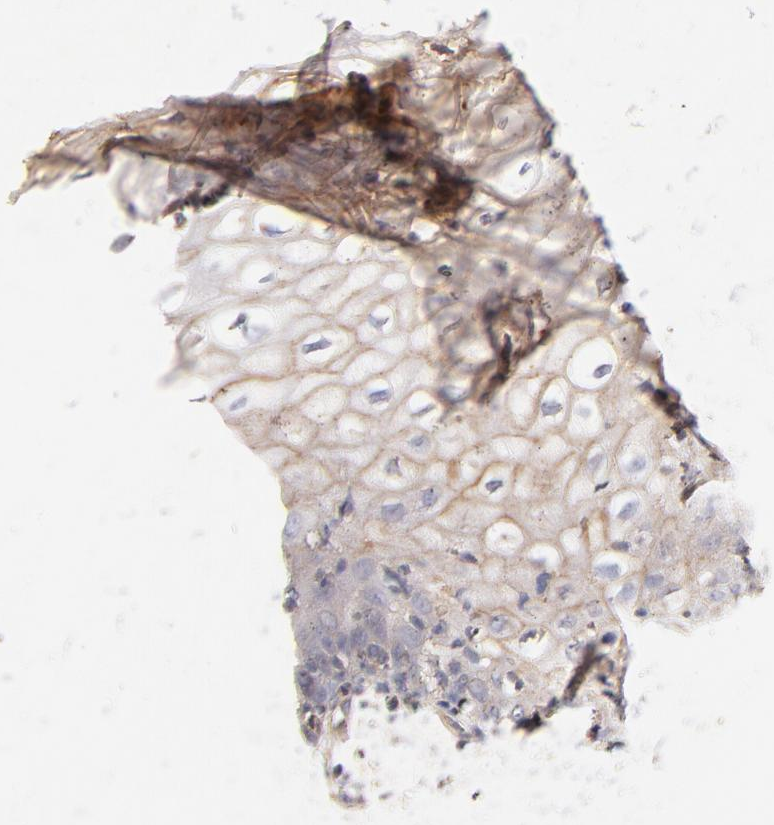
{"staining": {"intensity": "weak", "quantity": "<25%", "location": "cytoplasmic/membranous"}, "tissue": "vagina", "cell_type": "Squamous epithelial cells", "image_type": "normal", "snomed": [{"axis": "morphology", "description": "Normal tissue, NOS"}, {"axis": "topography", "description": "Vagina"}], "caption": "DAB immunohistochemical staining of unremarkable human vagina reveals no significant expression in squamous epithelial cells.", "gene": "LDLRAP1", "patient": {"sex": "female", "age": 34}}